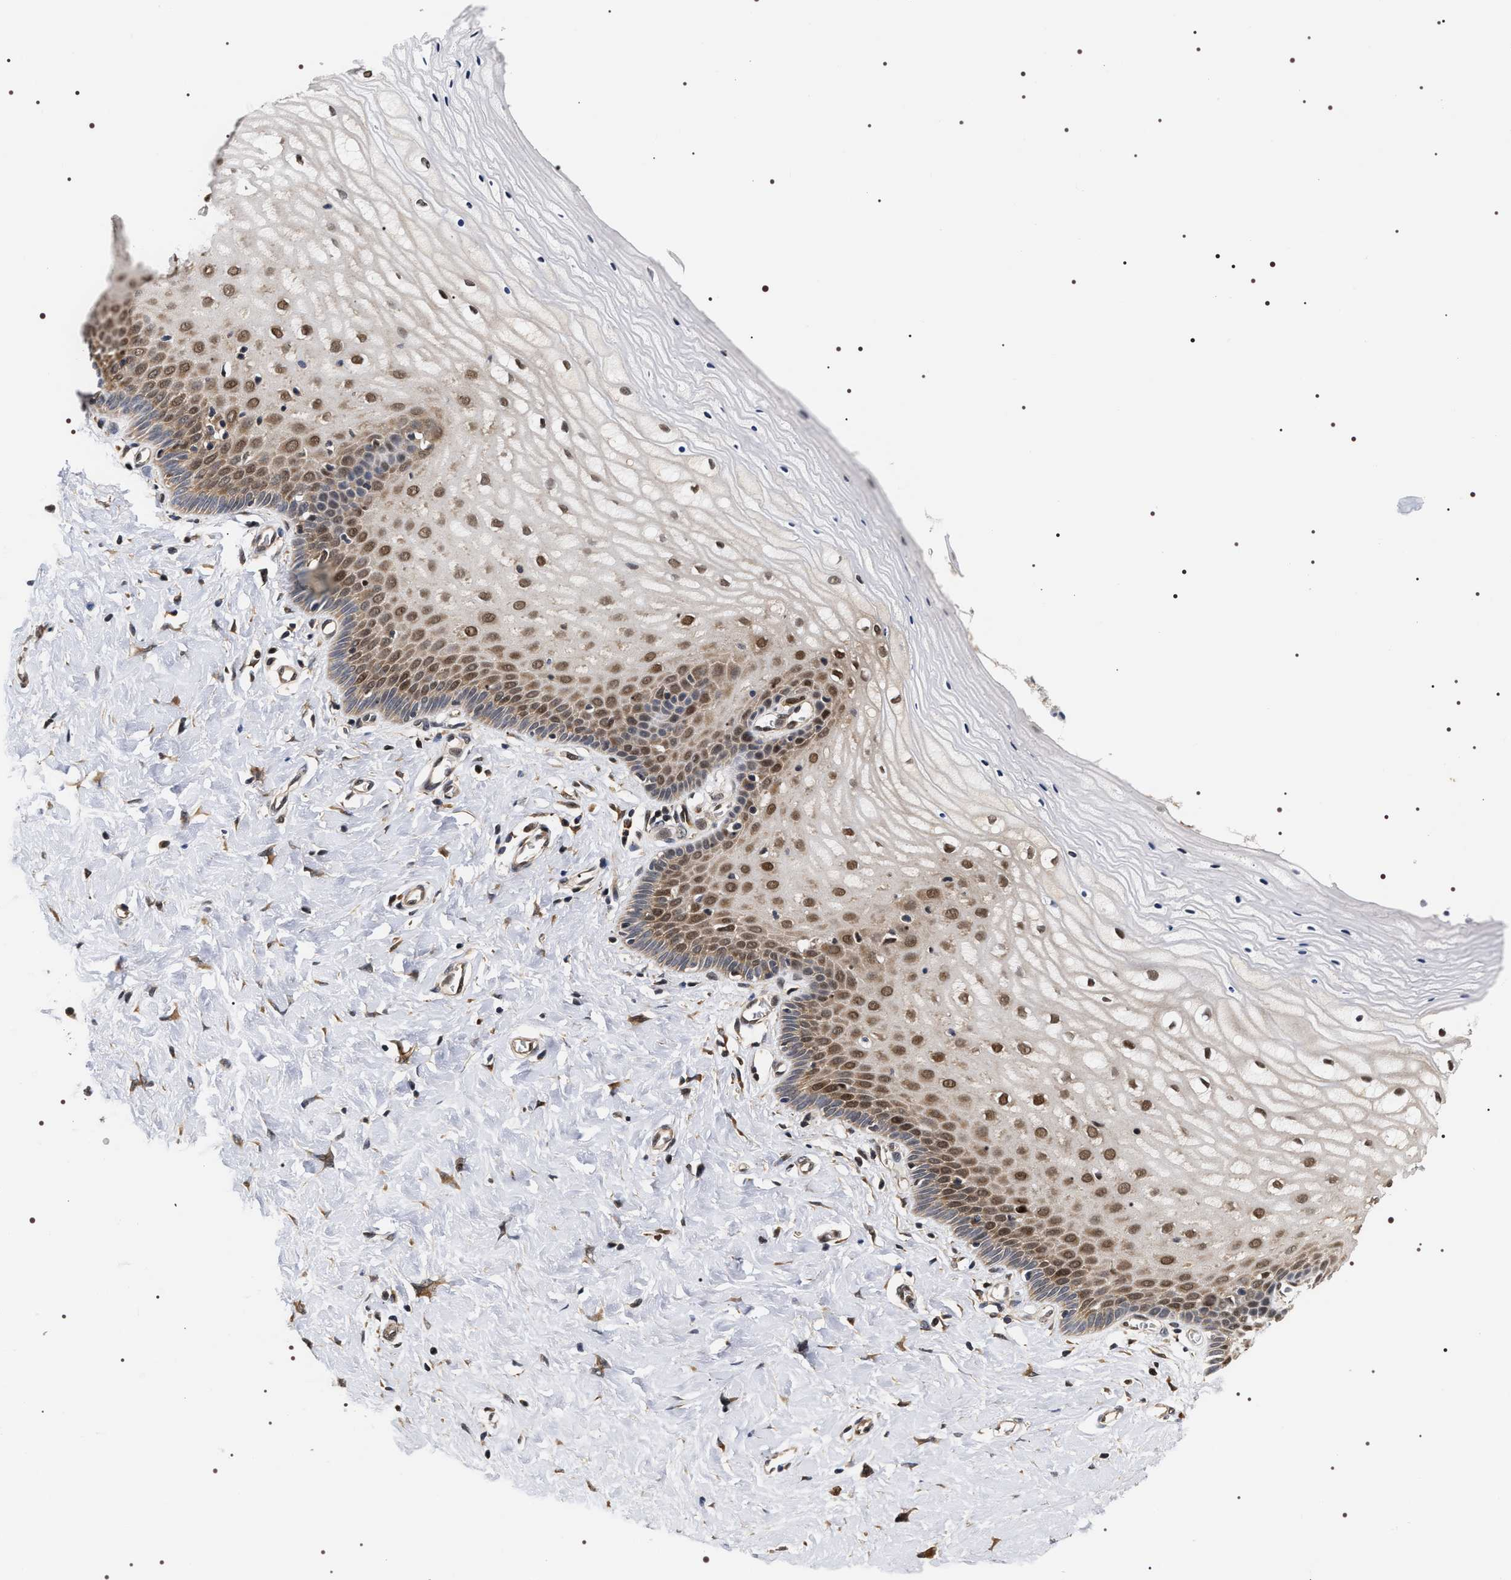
{"staining": {"intensity": "moderate", "quantity": "25%-75%", "location": "nuclear"}, "tissue": "cervix", "cell_type": "Squamous epithelial cells", "image_type": "normal", "snomed": [{"axis": "morphology", "description": "Normal tissue, NOS"}, {"axis": "topography", "description": "Cervix"}], "caption": "Protein expression by immunohistochemistry shows moderate nuclear positivity in approximately 25%-75% of squamous epithelial cells in benign cervix.", "gene": "BAG6", "patient": {"sex": "female", "age": 55}}